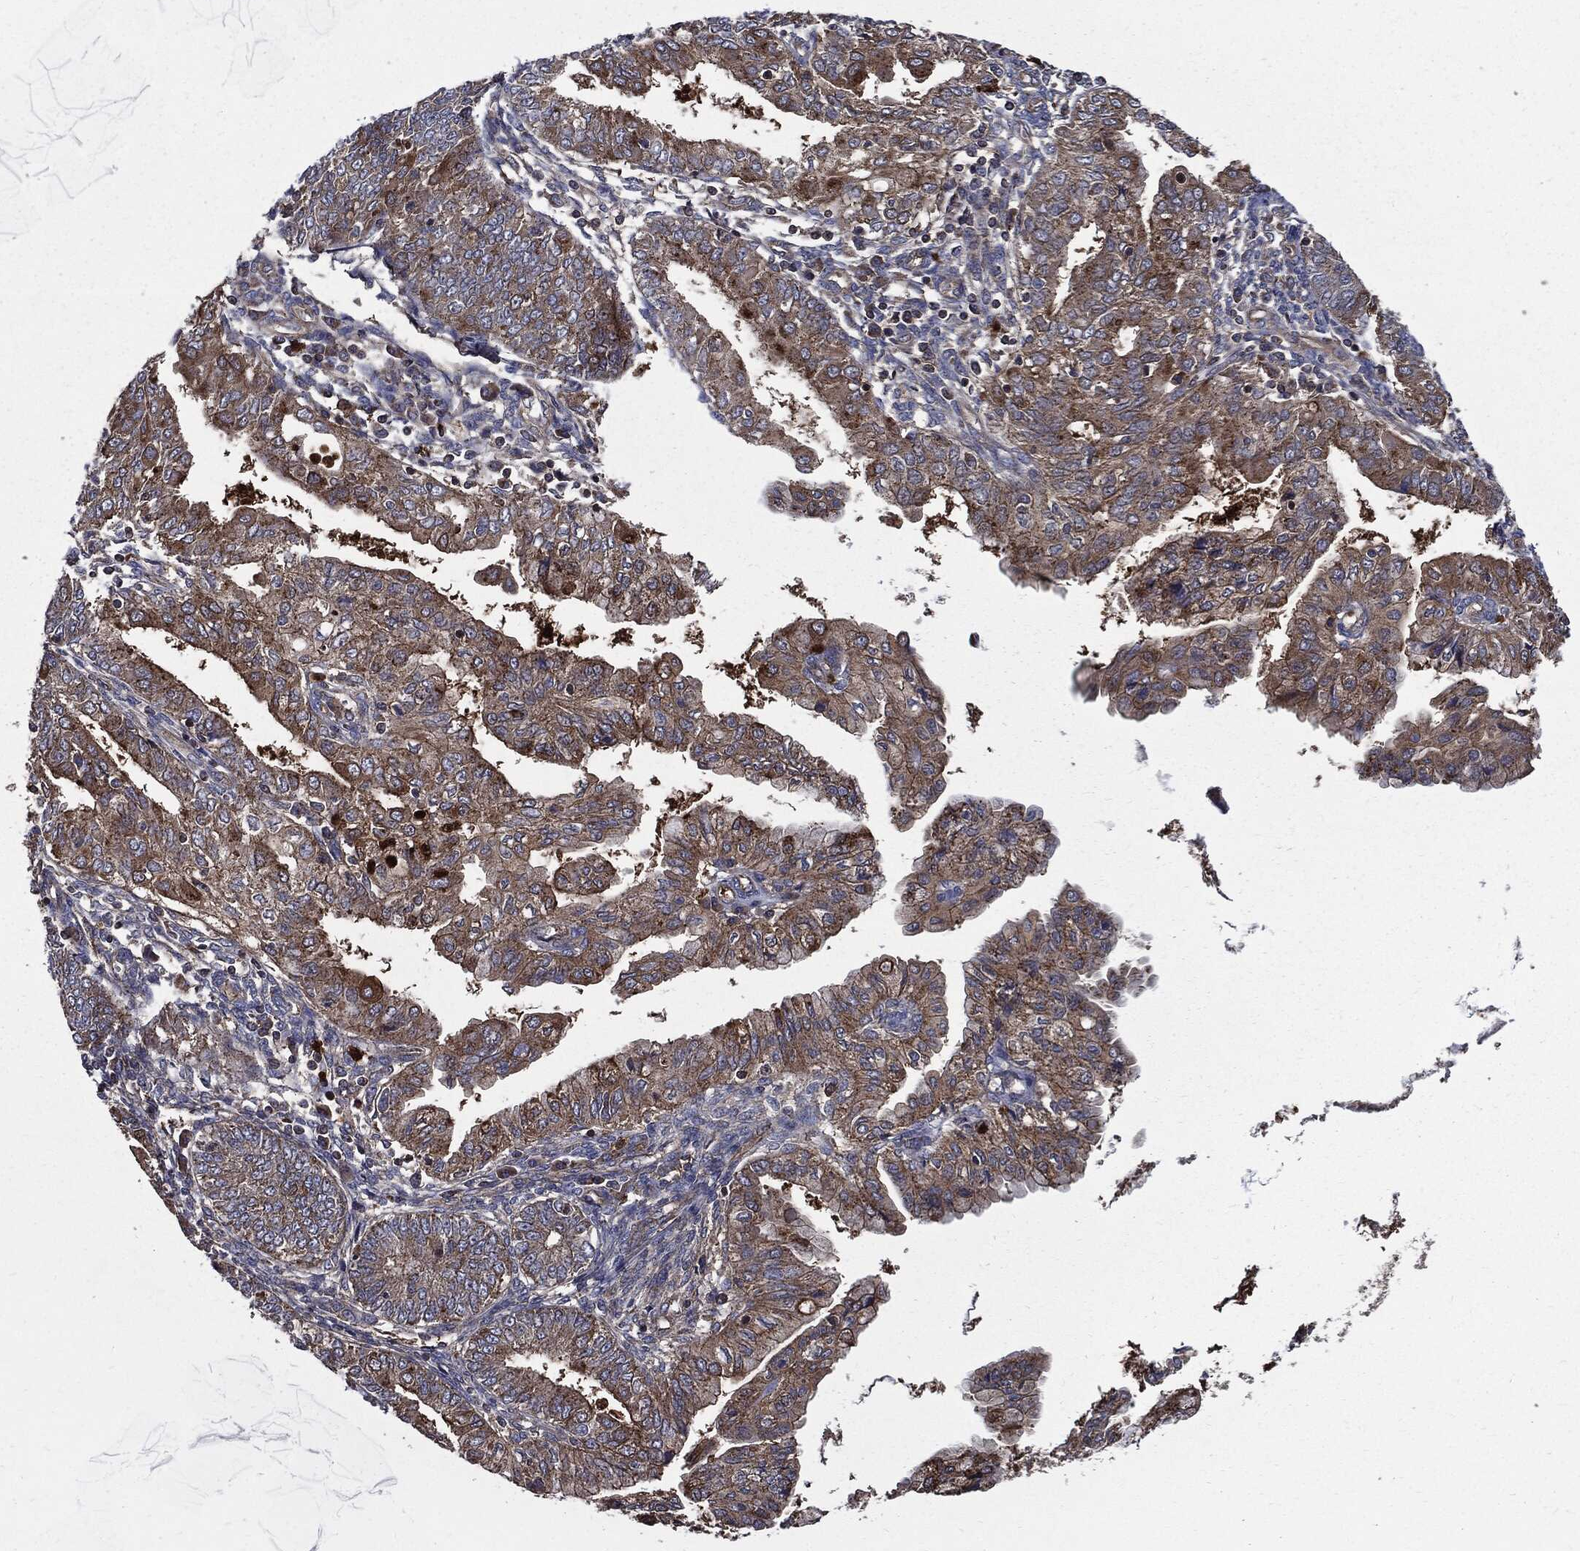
{"staining": {"intensity": "moderate", "quantity": "25%-75%", "location": "cytoplasmic/membranous"}, "tissue": "endometrial cancer", "cell_type": "Tumor cells", "image_type": "cancer", "snomed": [{"axis": "morphology", "description": "Adenocarcinoma, NOS"}, {"axis": "topography", "description": "Endometrium"}], "caption": "Brown immunohistochemical staining in endometrial adenocarcinoma reveals moderate cytoplasmic/membranous positivity in approximately 25%-75% of tumor cells.", "gene": "PDCD6IP", "patient": {"sex": "female", "age": 68}}